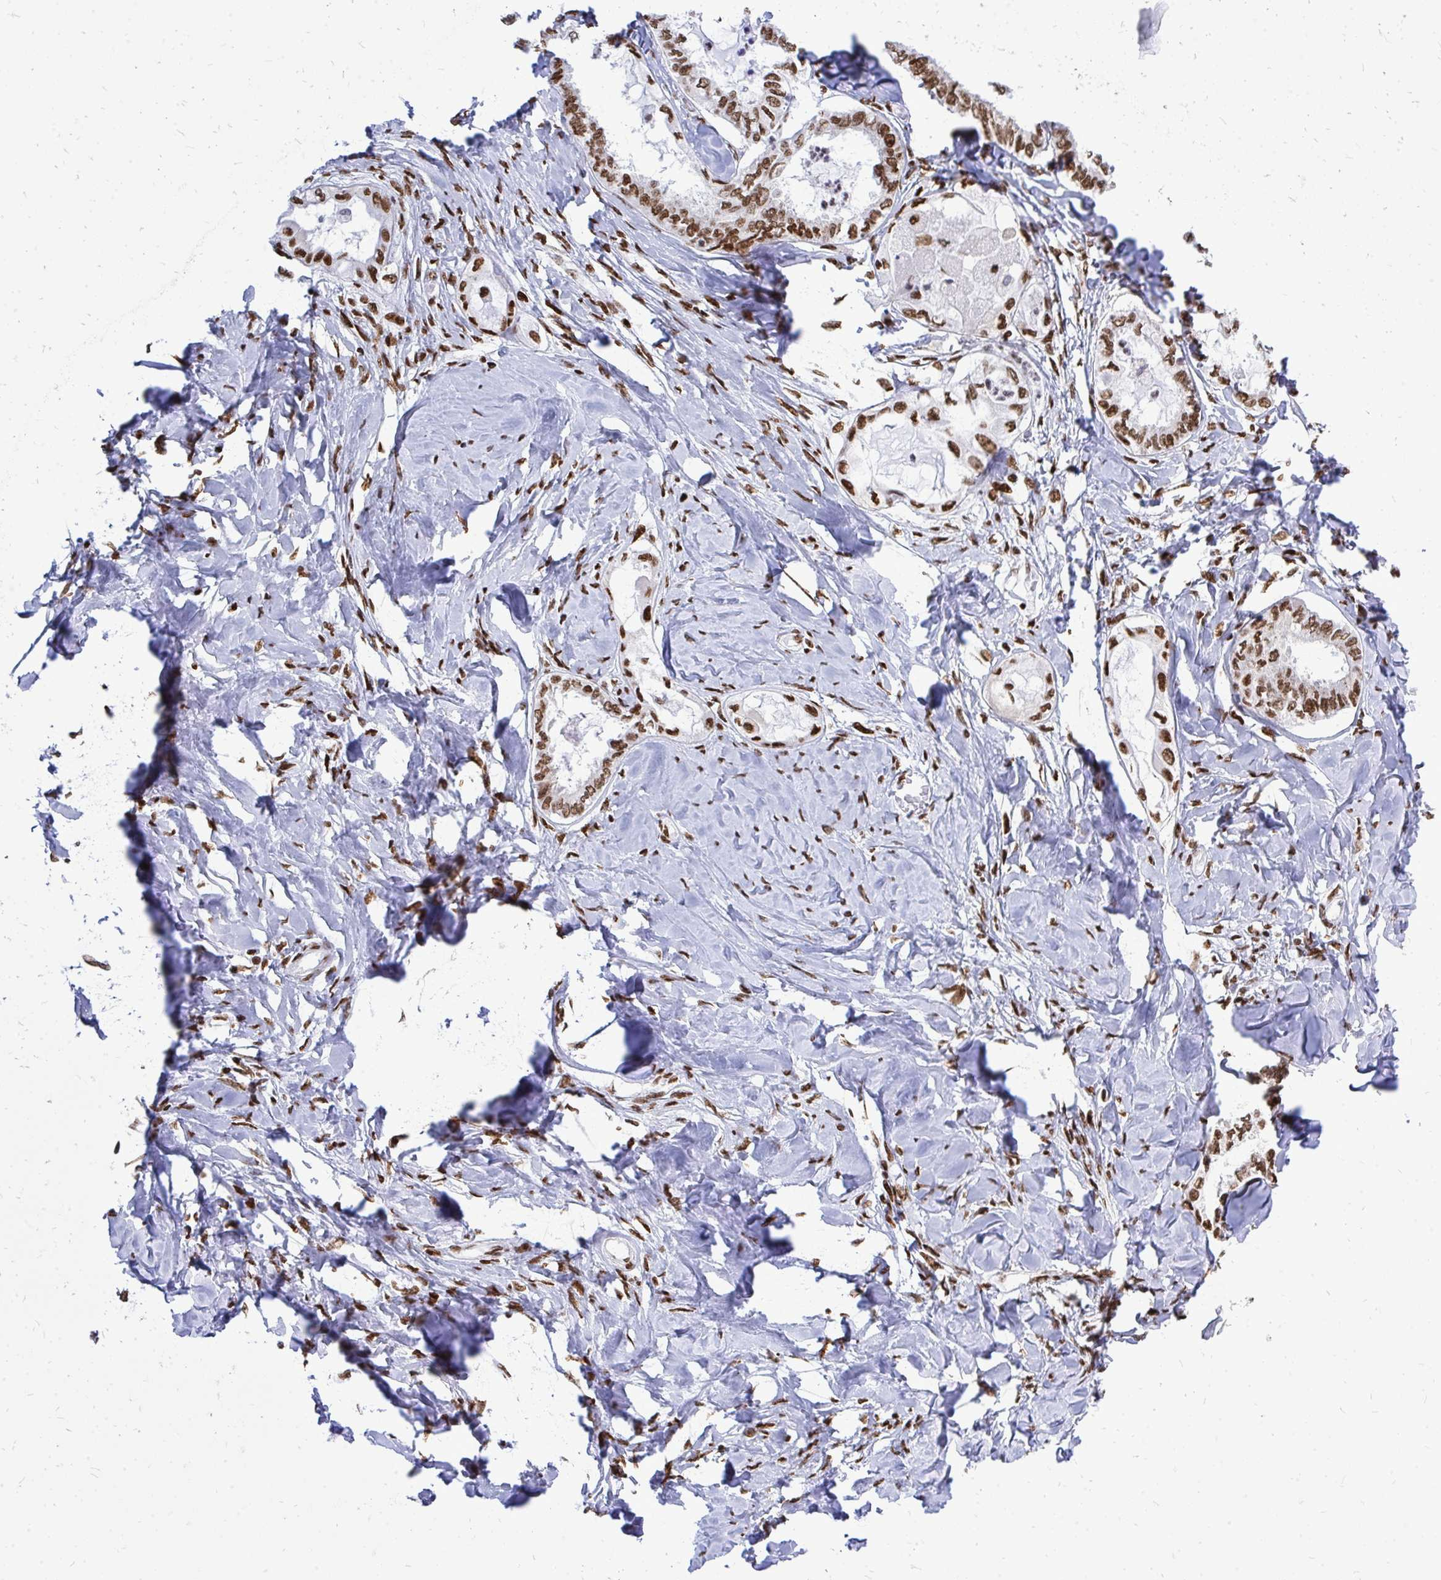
{"staining": {"intensity": "strong", "quantity": ">75%", "location": "nuclear"}, "tissue": "ovarian cancer", "cell_type": "Tumor cells", "image_type": "cancer", "snomed": [{"axis": "morphology", "description": "Carcinoma, endometroid"}, {"axis": "topography", "description": "Ovary"}], "caption": "Ovarian cancer (endometroid carcinoma) stained with DAB immunohistochemistry reveals high levels of strong nuclear staining in about >75% of tumor cells. (DAB (3,3'-diaminobenzidine) = brown stain, brightfield microscopy at high magnification).", "gene": "TBL1Y", "patient": {"sex": "female", "age": 70}}